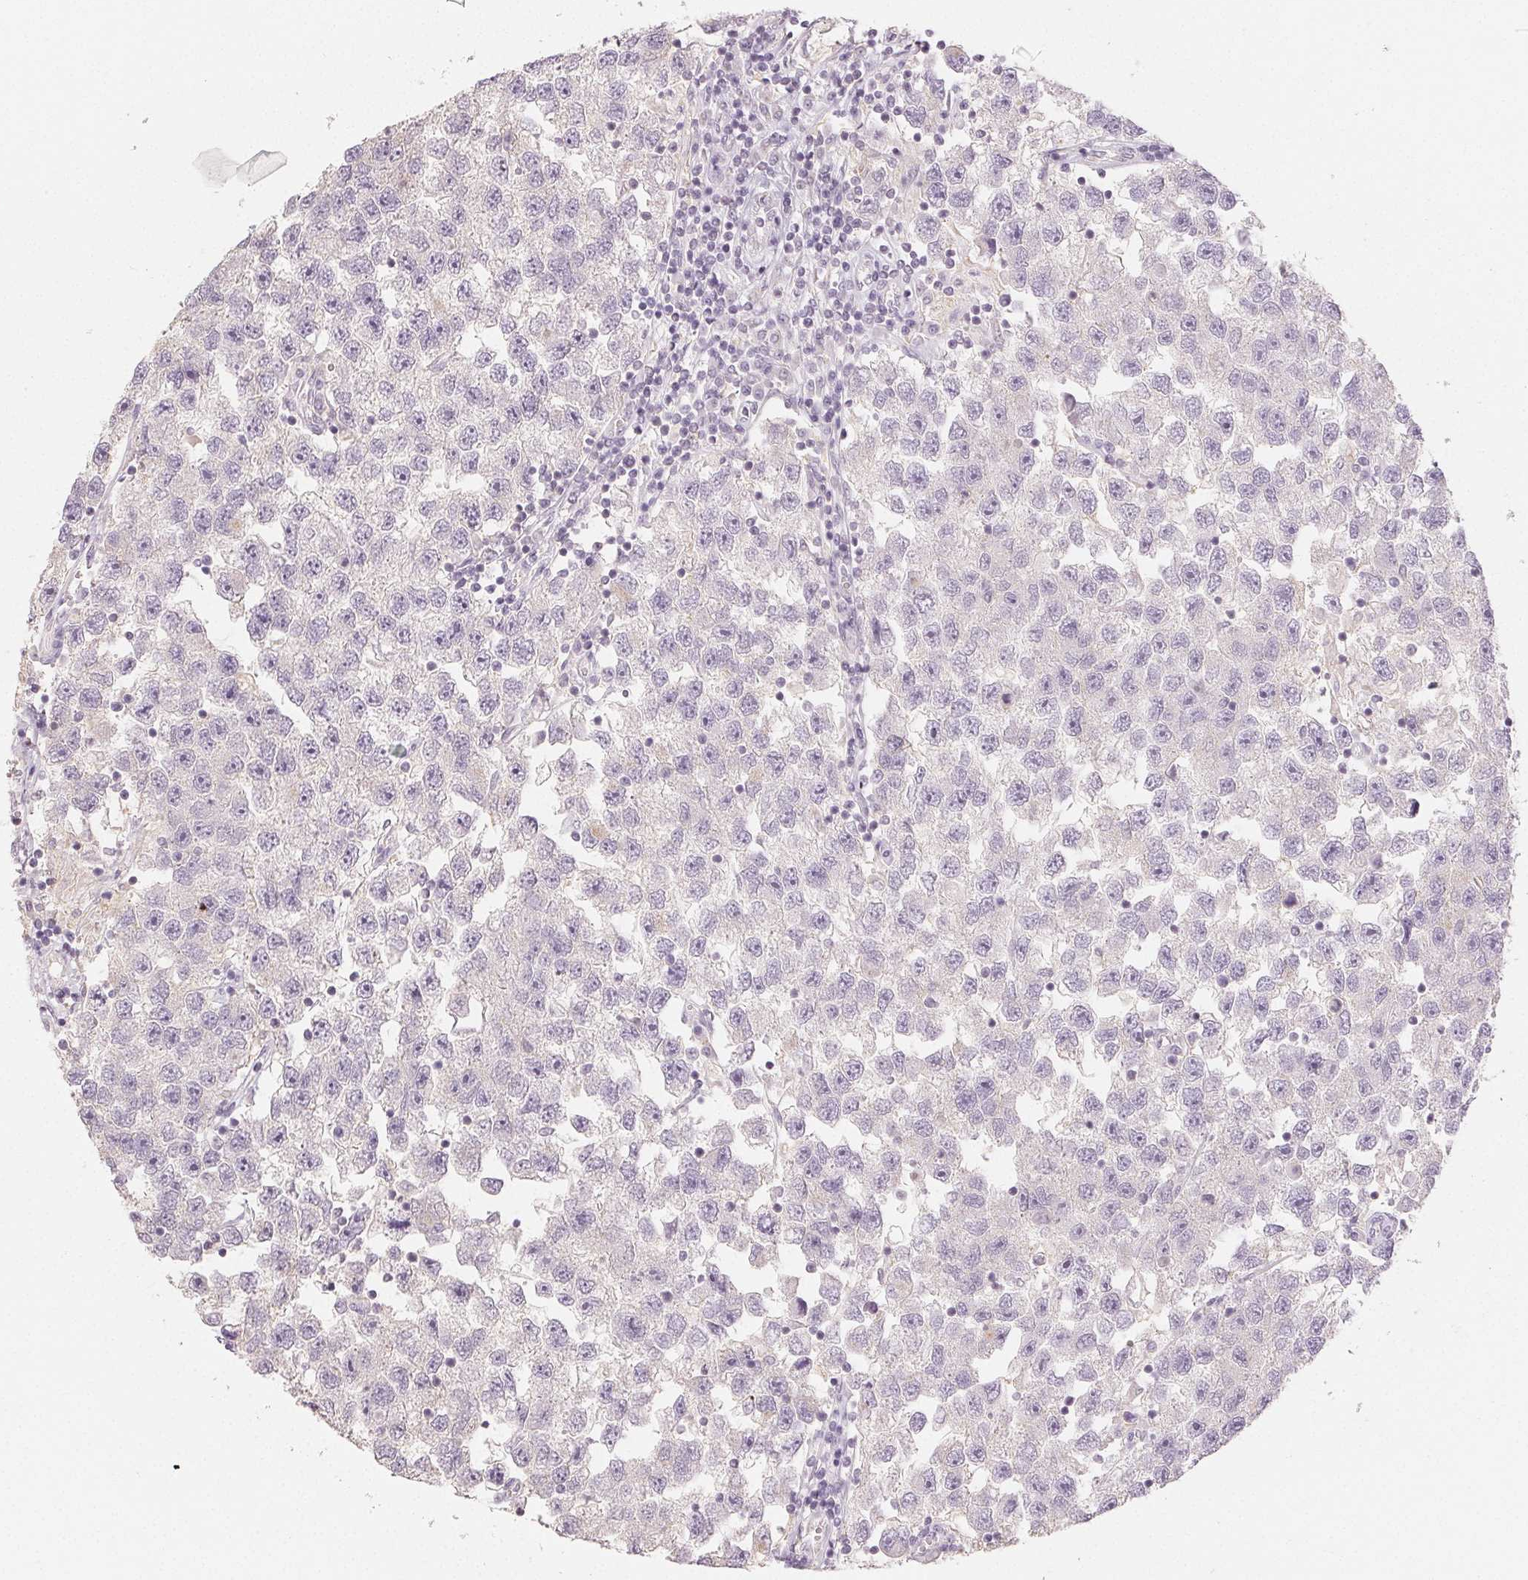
{"staining": {"intensity": "negative", "quantity": "none", "location": "none"}, "tissue": "testis cancer", "cell_type": "Tumor cells", "image_type": "cancer", "snomed": [{"axis": "morphology", "description": "Seminoma, NOS"}, {"axis": "topography", "description": "Testis"}], "caption": "Human testis seminoma stained for a protein using immunohistochemistry shows no positivity in tumor cells.", "gene": "LVRN", "patient": {"sex": "male", "age": 26}}